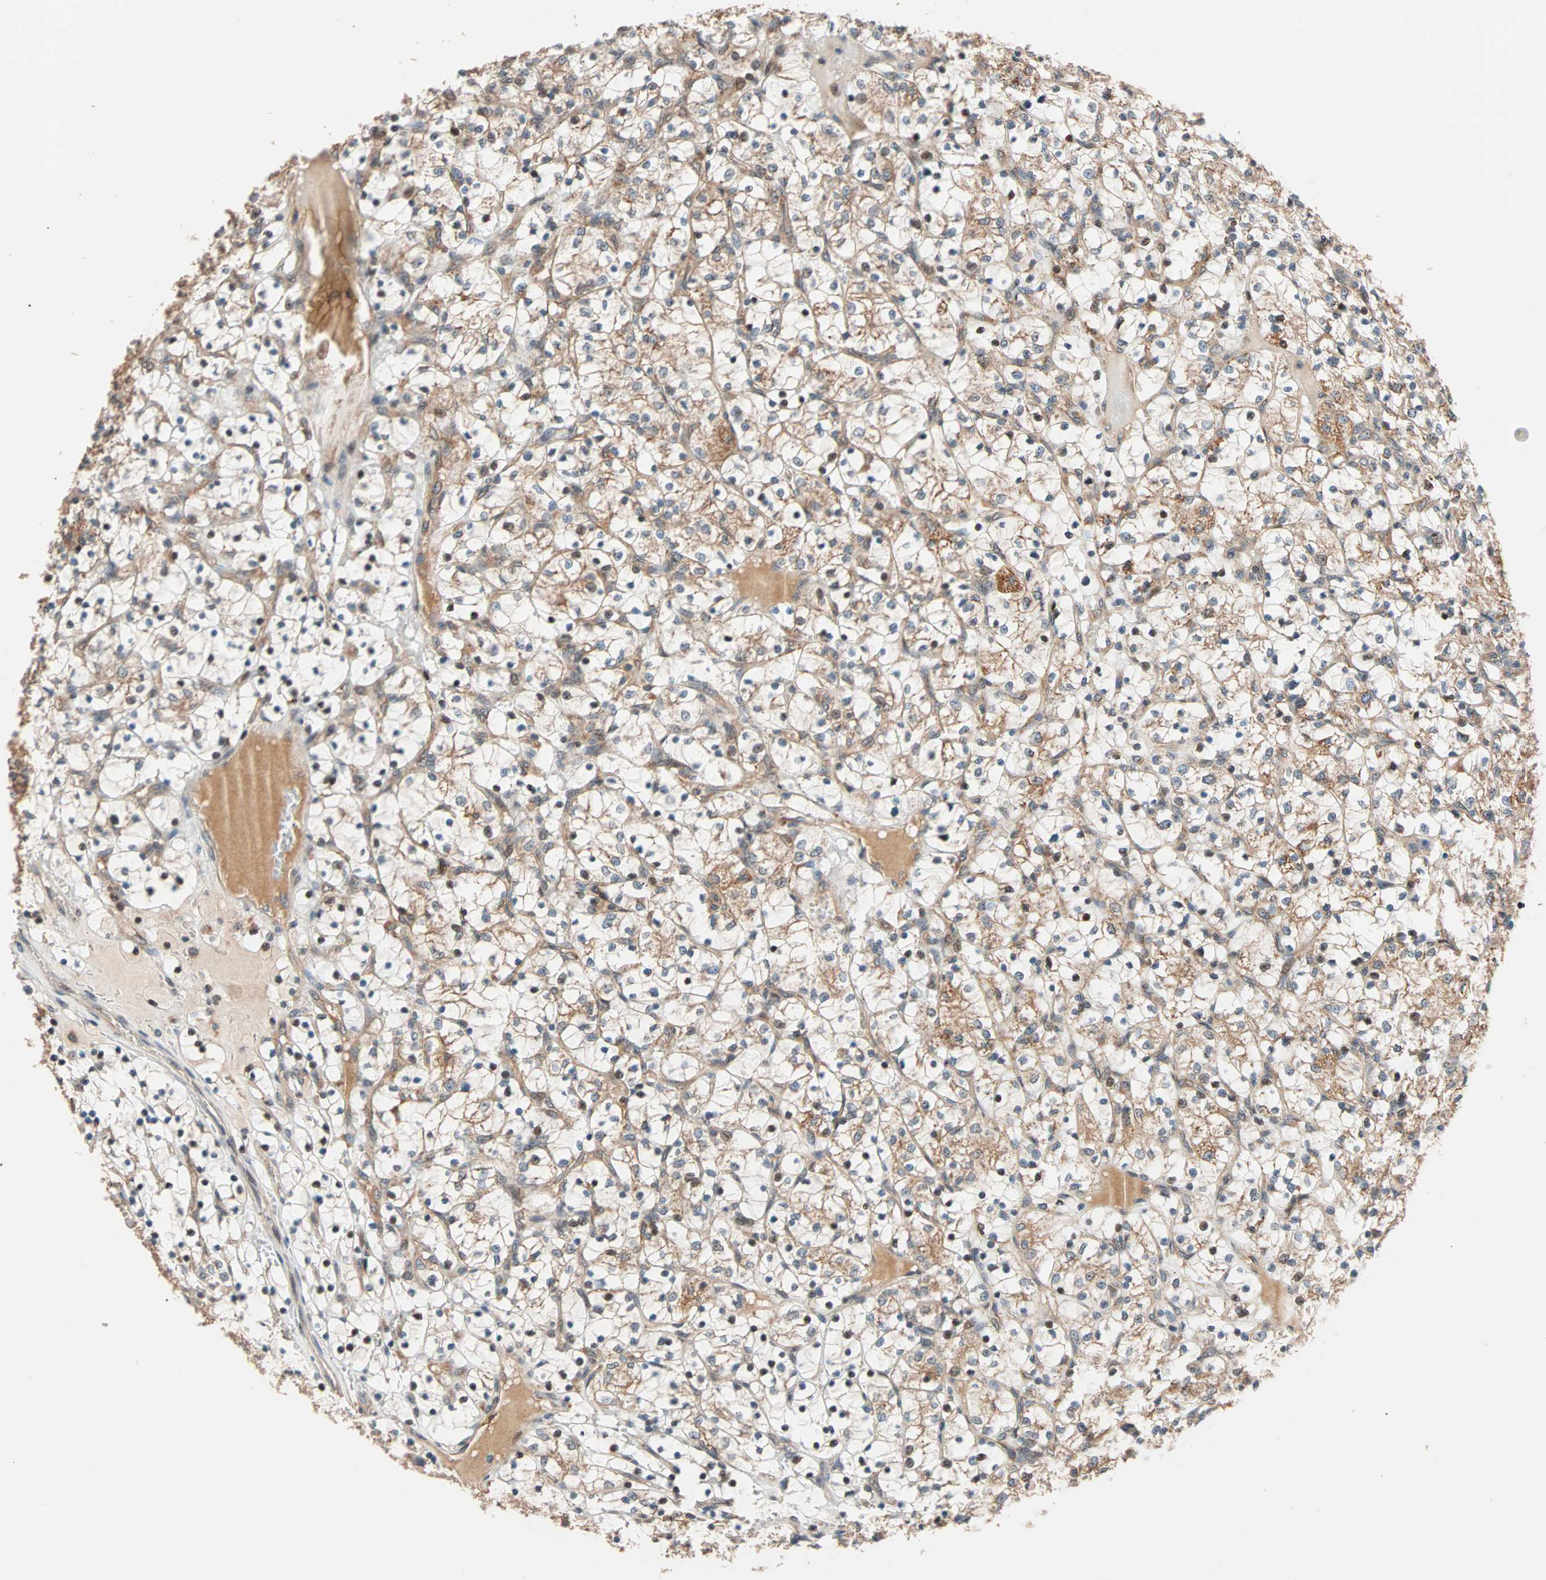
{"staining": {"intensity": "moderate", "quantity": ">75%", "location": "cytoplasmic/membranous"}, "tissue": "renal cancer", "cell_type": "Tumor cells", "image_type": "cancer", "snomed": [{"axis": "morphology", "description": "Adenocarcinoma, NOS"}, {"axis": "topography", "description": "Kidney"}], "caption": "DAB immunohistochemical staining of human adenocarcinoma (renal) displays moderate cytoplasmic/membranous protein staining in approximately >75% of tumor cells. (brown staining indicates protein expression, while blue staining denotes nuclei).", "gene": "HECW1", "patient": {"sex": "female", "age": 69}}